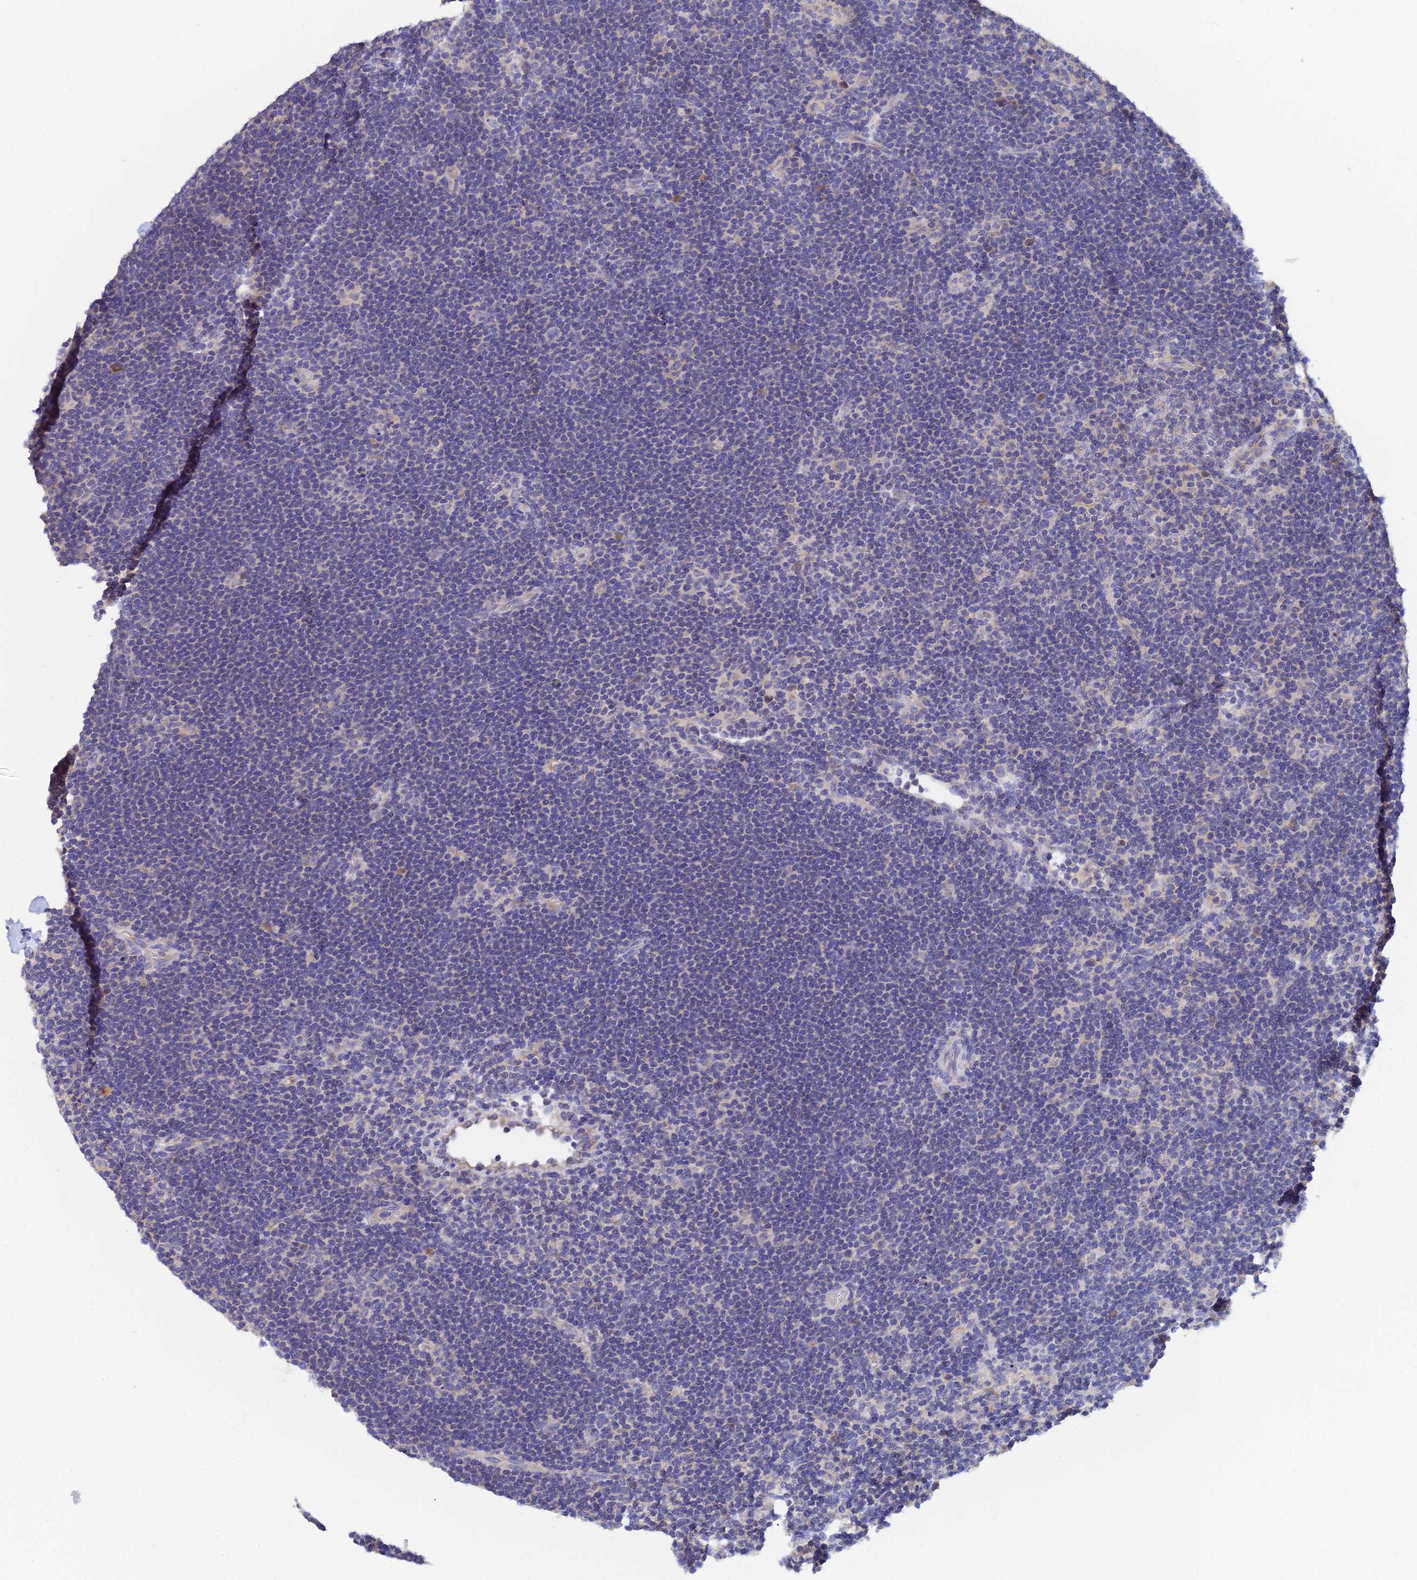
{"staining": {"intensity": "negative", "quantity": "none", "location": "none"}, "tissue": "lymphoma", "cell_type": "Tumor cells", "image_type": "cancer", "snomed": [{"axis": "morphology", "description": "Hodgkin's disease, NOS"}, {"axis": "topography", "description": "Lymph node"}], "caption": "Hodgkin's disease was stained to show a protein in brown. There is no significant expression in tumor cells.", "gene": "UBE2L3", "patient": {"sex": "female", "age": 57}}